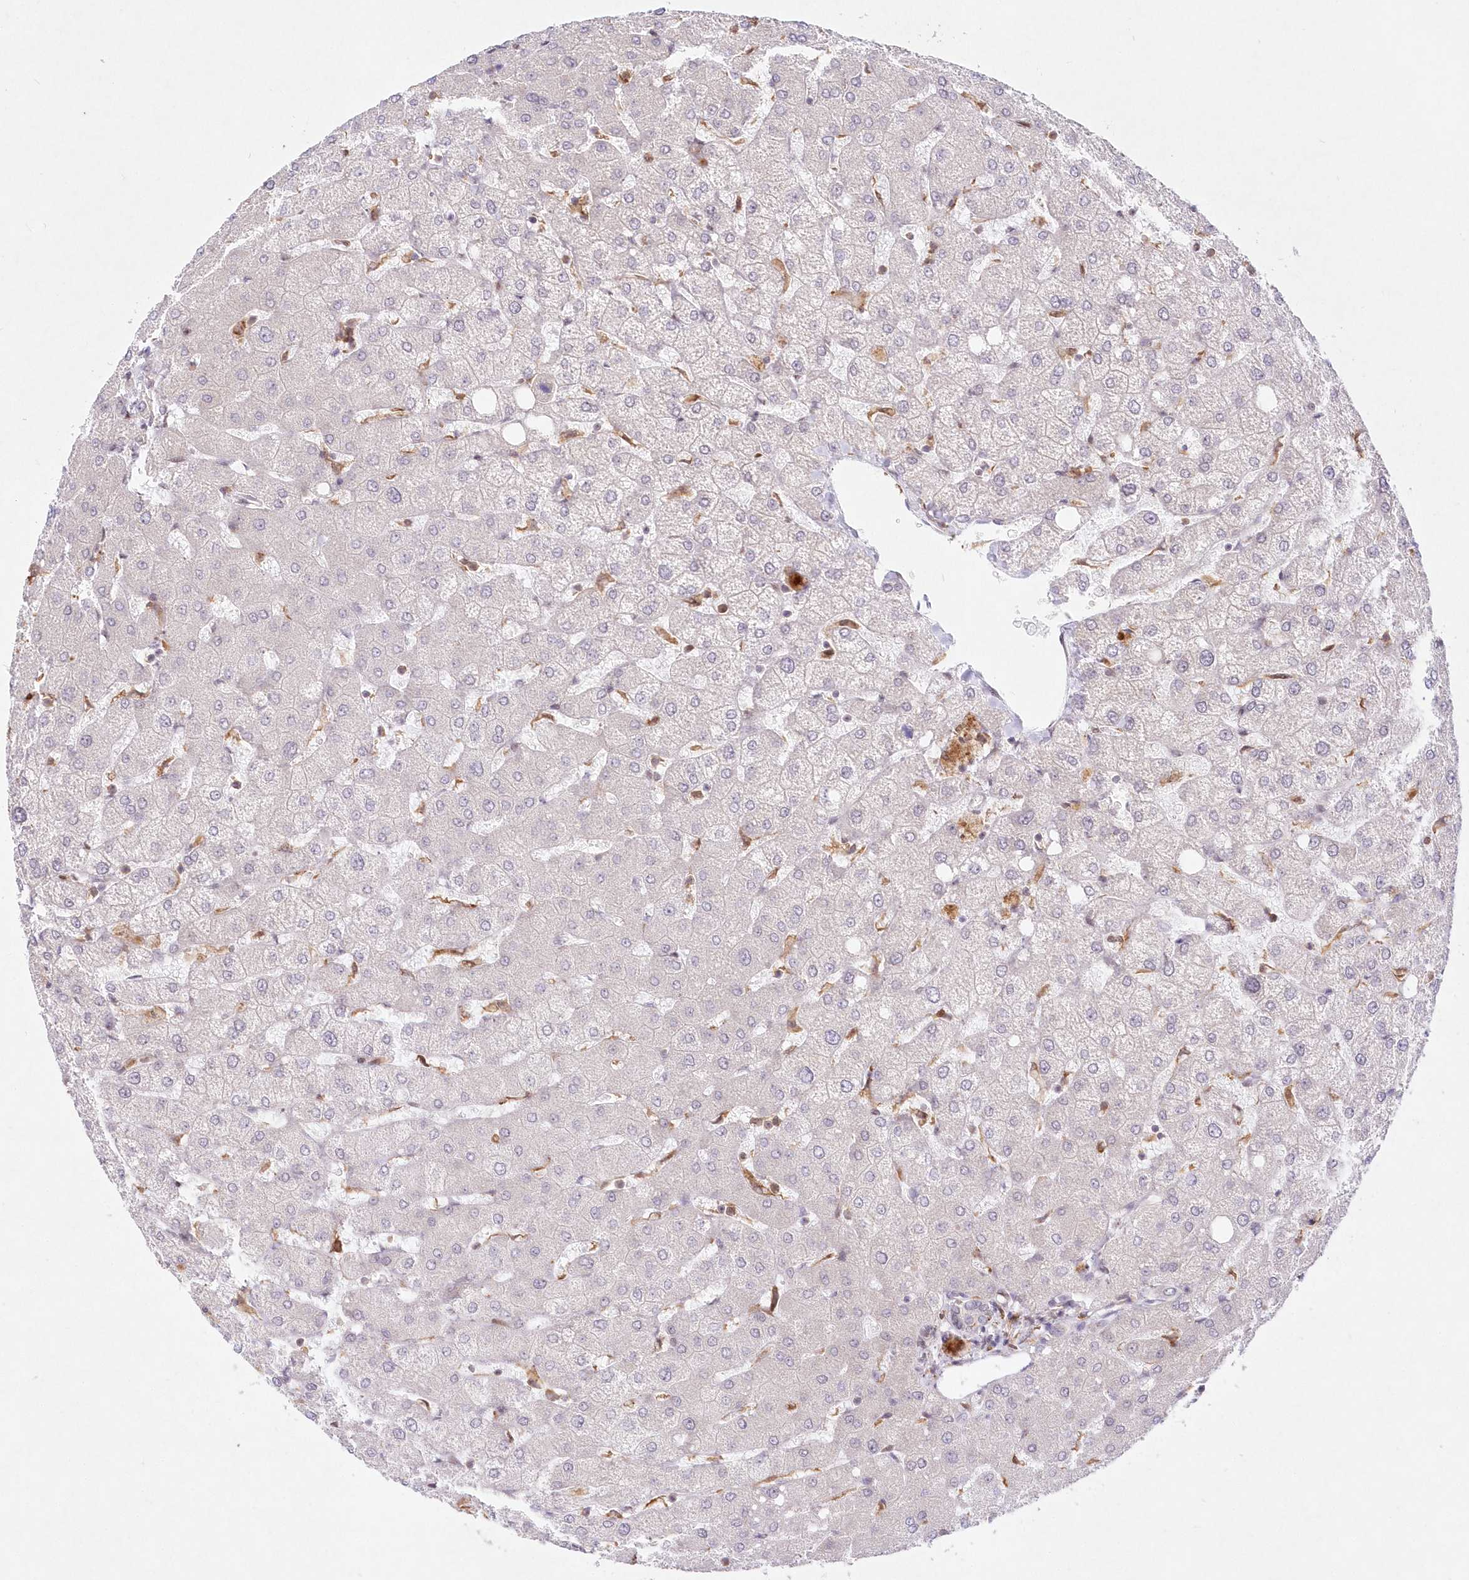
{"staining": {"intensity": "negative", "quantity": "none", "location": "none"}, "tissue": "liver", "cell_type": "Cholangiocytes", "image_type": "normal", "snomed": [{"axis": "morphology", "description": "Normal tissue, NOS"}, {"axis": "topography", "description": "Liver"}], "caption": "IHC image of benign liver: human liver stained with DAB exhibits no significant protein staining in cholangiocytes.", "gene": "LDB1", "patient": {"sex": "female", "age": 54}}